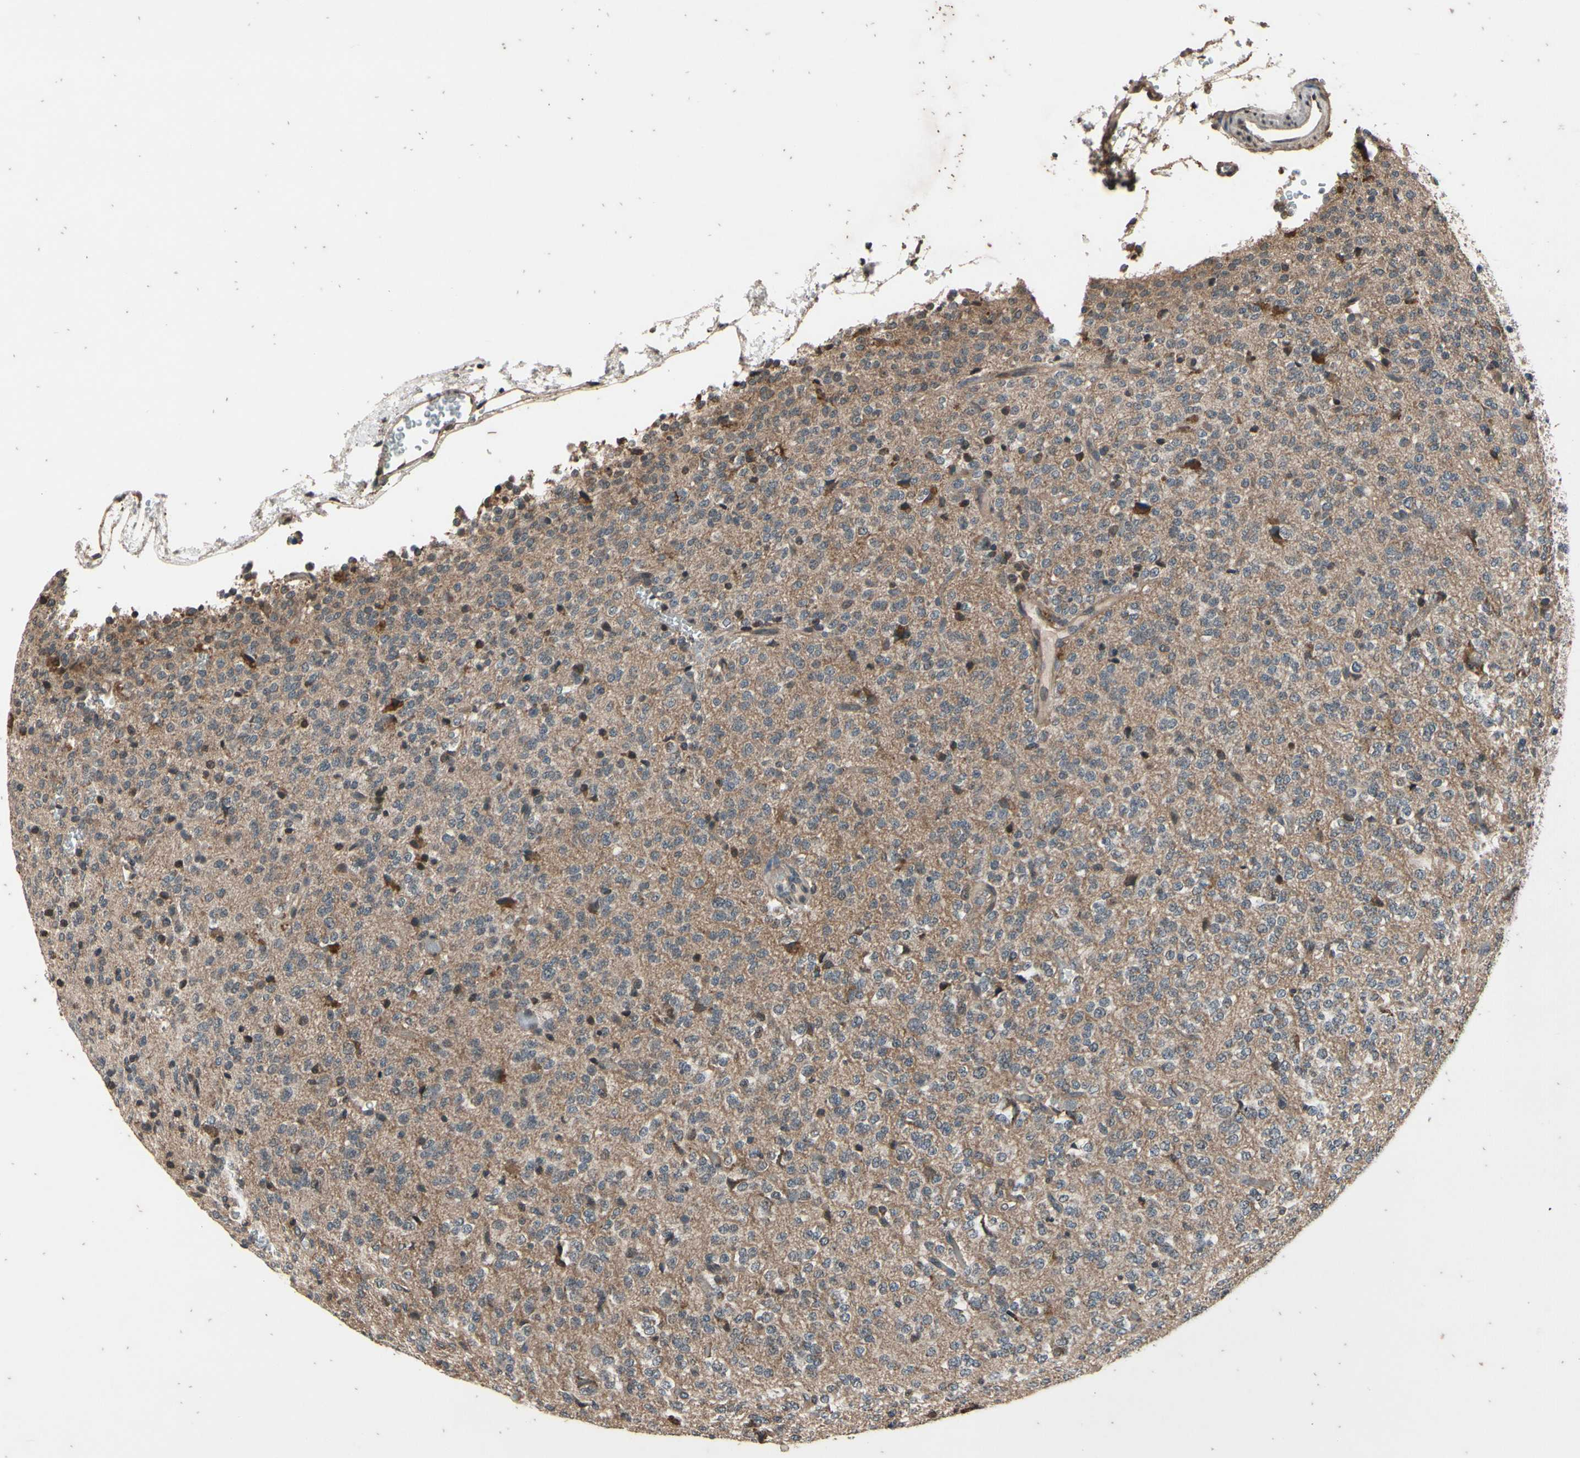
{"staining": {"intensity": "moderate", "quantity": "<25%", "location": "cytoplasmic/membranous"}, "tissue": "glioma", "cell_type": "Tumor cells", "image_type": "cancer", "snomed": [{"axis": "morphology", "description": "Glioma, malignant, Low grade"}, {"axis": "topography", "description": "Brain"}], "caption": "About <25% of tumor cells in low-grade glioma (malignant) reveal moderate cytoplasmic/membranous protein staining as visualized by brown immunohistochemical staining.", "gene": "MBTPS2", "patient": {"sex": "male", "age": 38}}